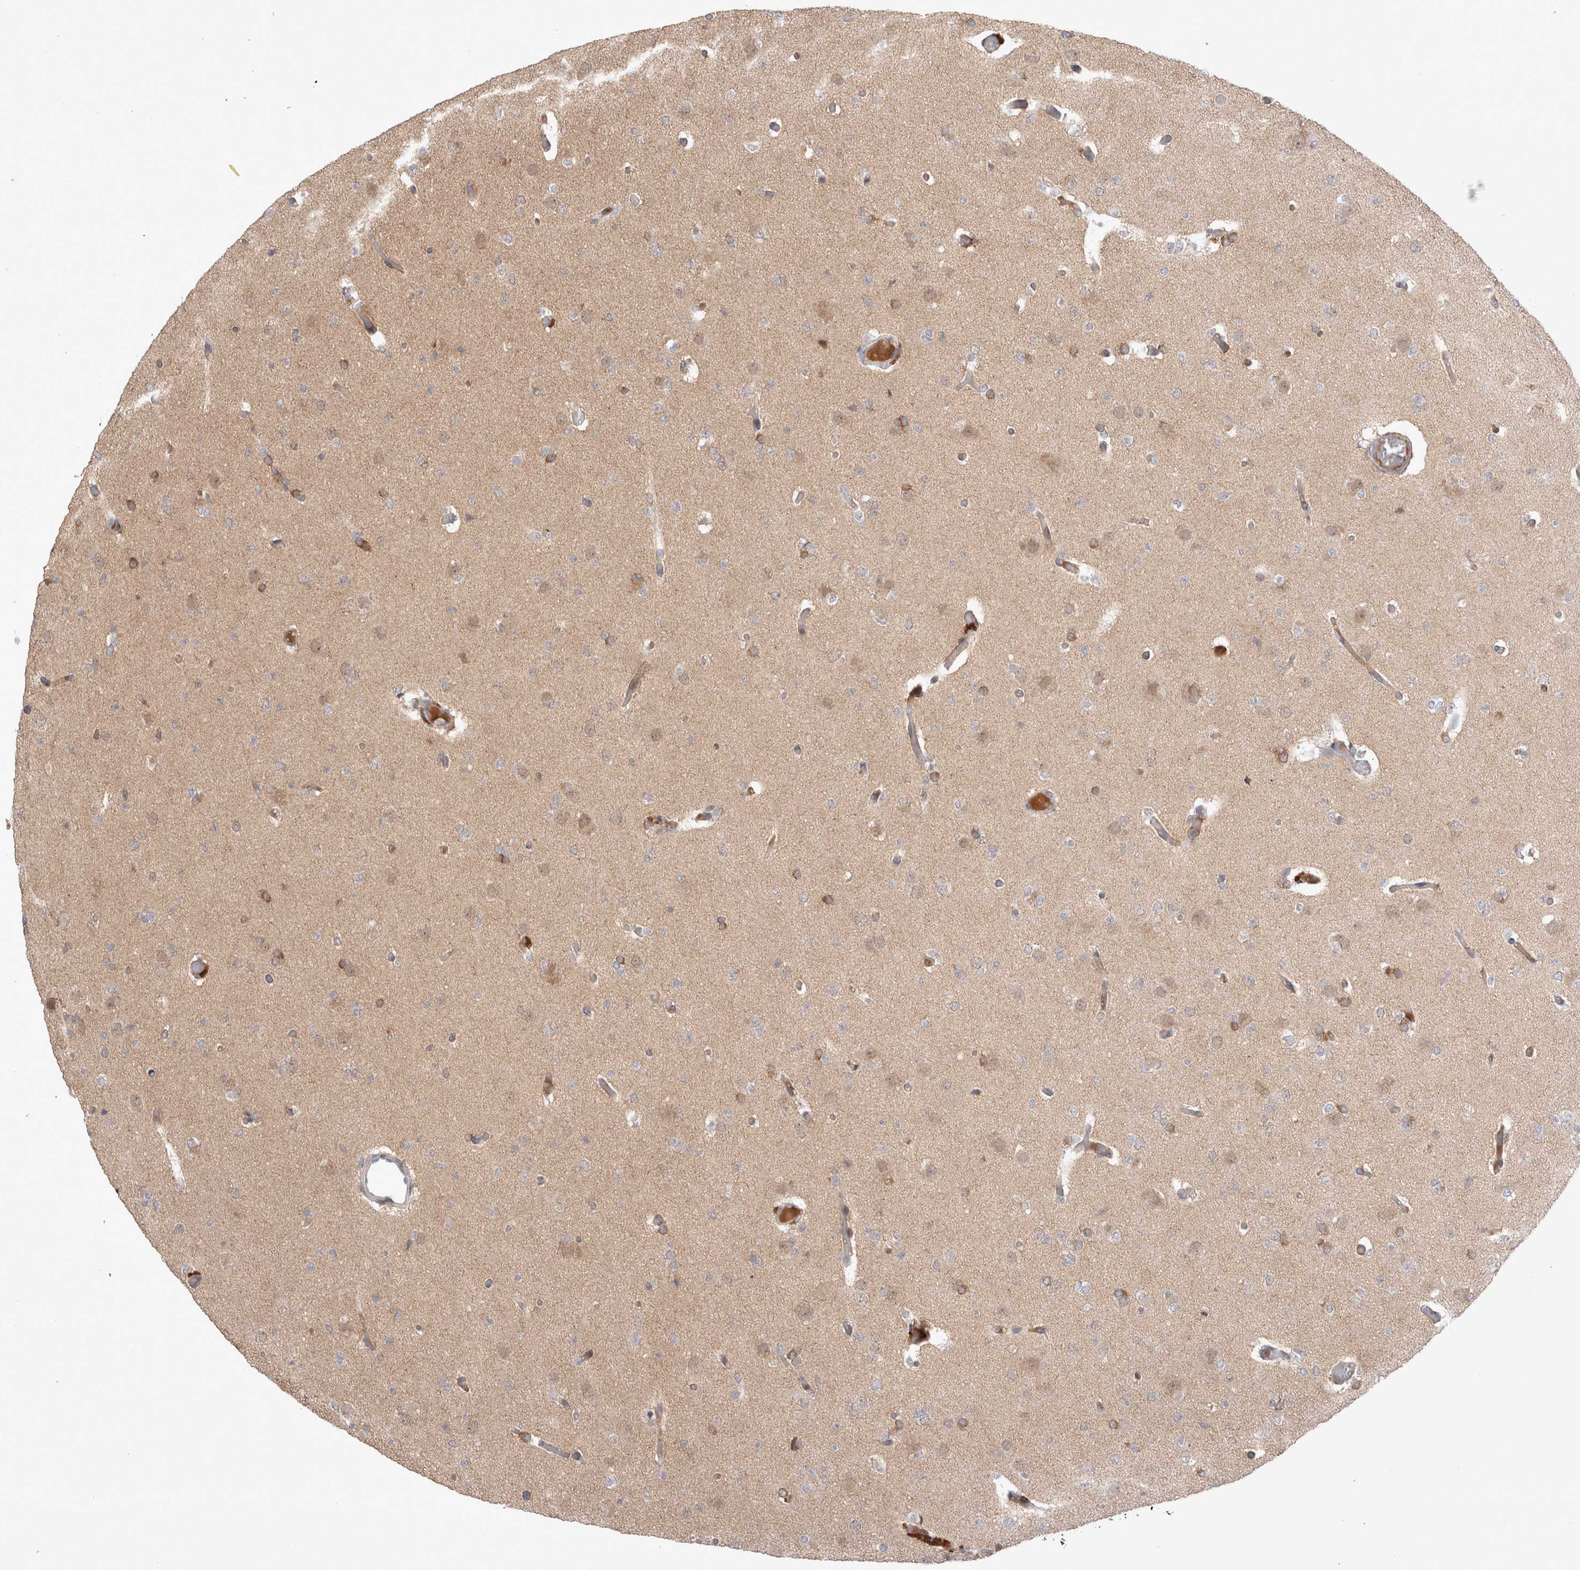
{"staining": {"intensity": "weak", "quantity": "25%-75%", "location": "cytoplasmic/membranous"}, "tissue": "glioma", "cell_type": "Tumor cells", "image_type": "cancer", "snomed": [{"axis": "morphology", "description": "Glioma, malignant, Low grade"}, {"axis": "topography", "description": "Brain"}], "caption": "Brown immunohistochemical staining in human glioma demonstrates weak cytoplasmic/membranous positivity in about 25%-75% of tumor cells. (DAB IHC with brightfield microscopy, high magnification).", "gene": "PLEKHM1", "patient": {"sex": "female", "age": 22}}